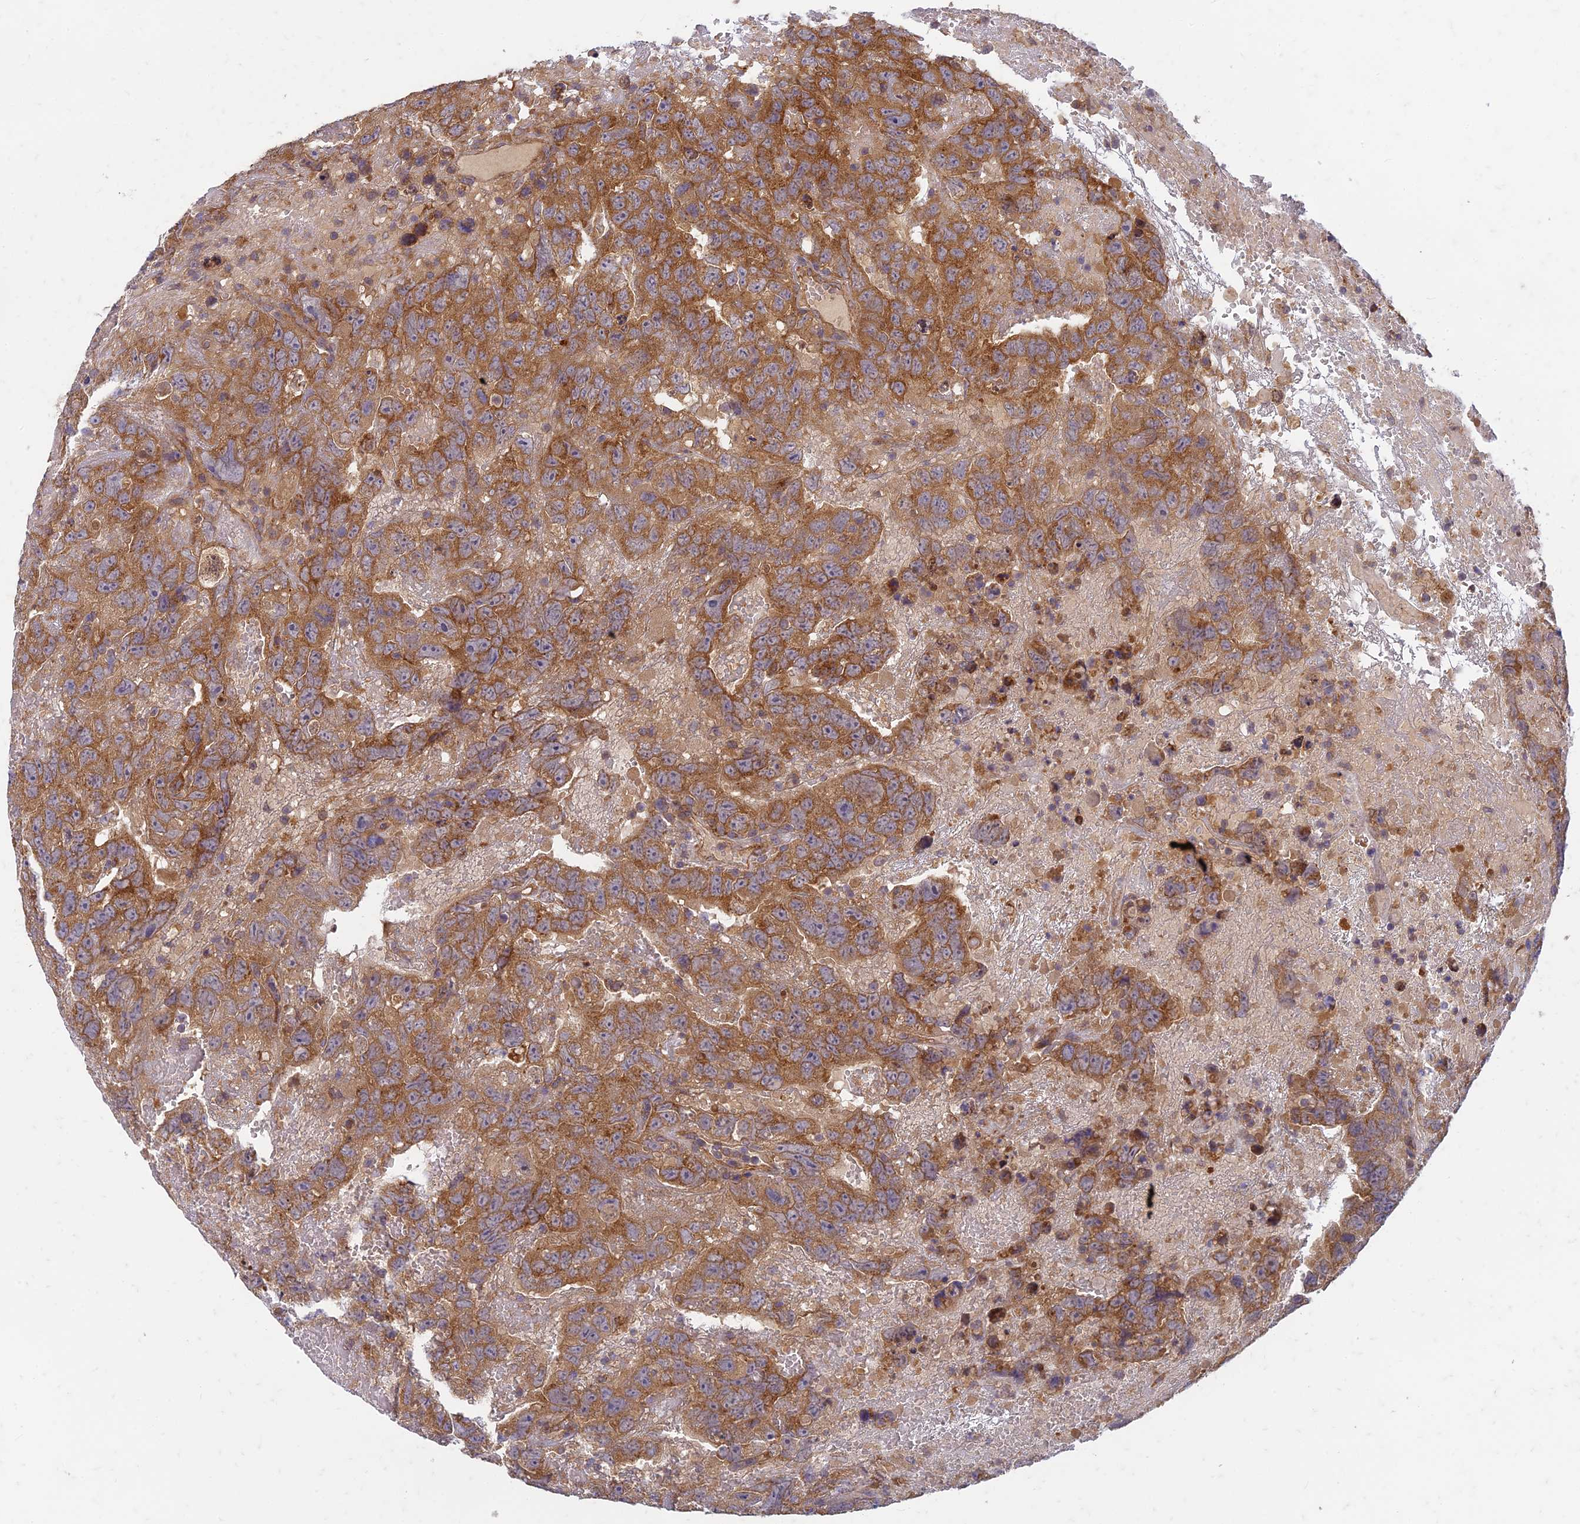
{"staining": {"intensity": "strong", "quantity": ">75%", "location": "cytoplasmic/membranous"}, "tissue": "testis cancer", "cell_type": "Tumor cells", "image_type": "cancer", "snomed": [{"axis": "morphology", "description": "Carcinoma, Embryonal, NOS"}, {"axis": "topography", "description": "Testis"}], "caption": "High-magnification brightfield microscopy of testis cancer stained with DAB (3,3'-diaminobenzidine) (brown) and counterstained with hematoxylin (blue). tumor cells exhibit strong cytoplasmic/membranous expression is present in about>75% of cells.", "gene": "TCF25", "patient": {"sex": "male", "age": 45}}